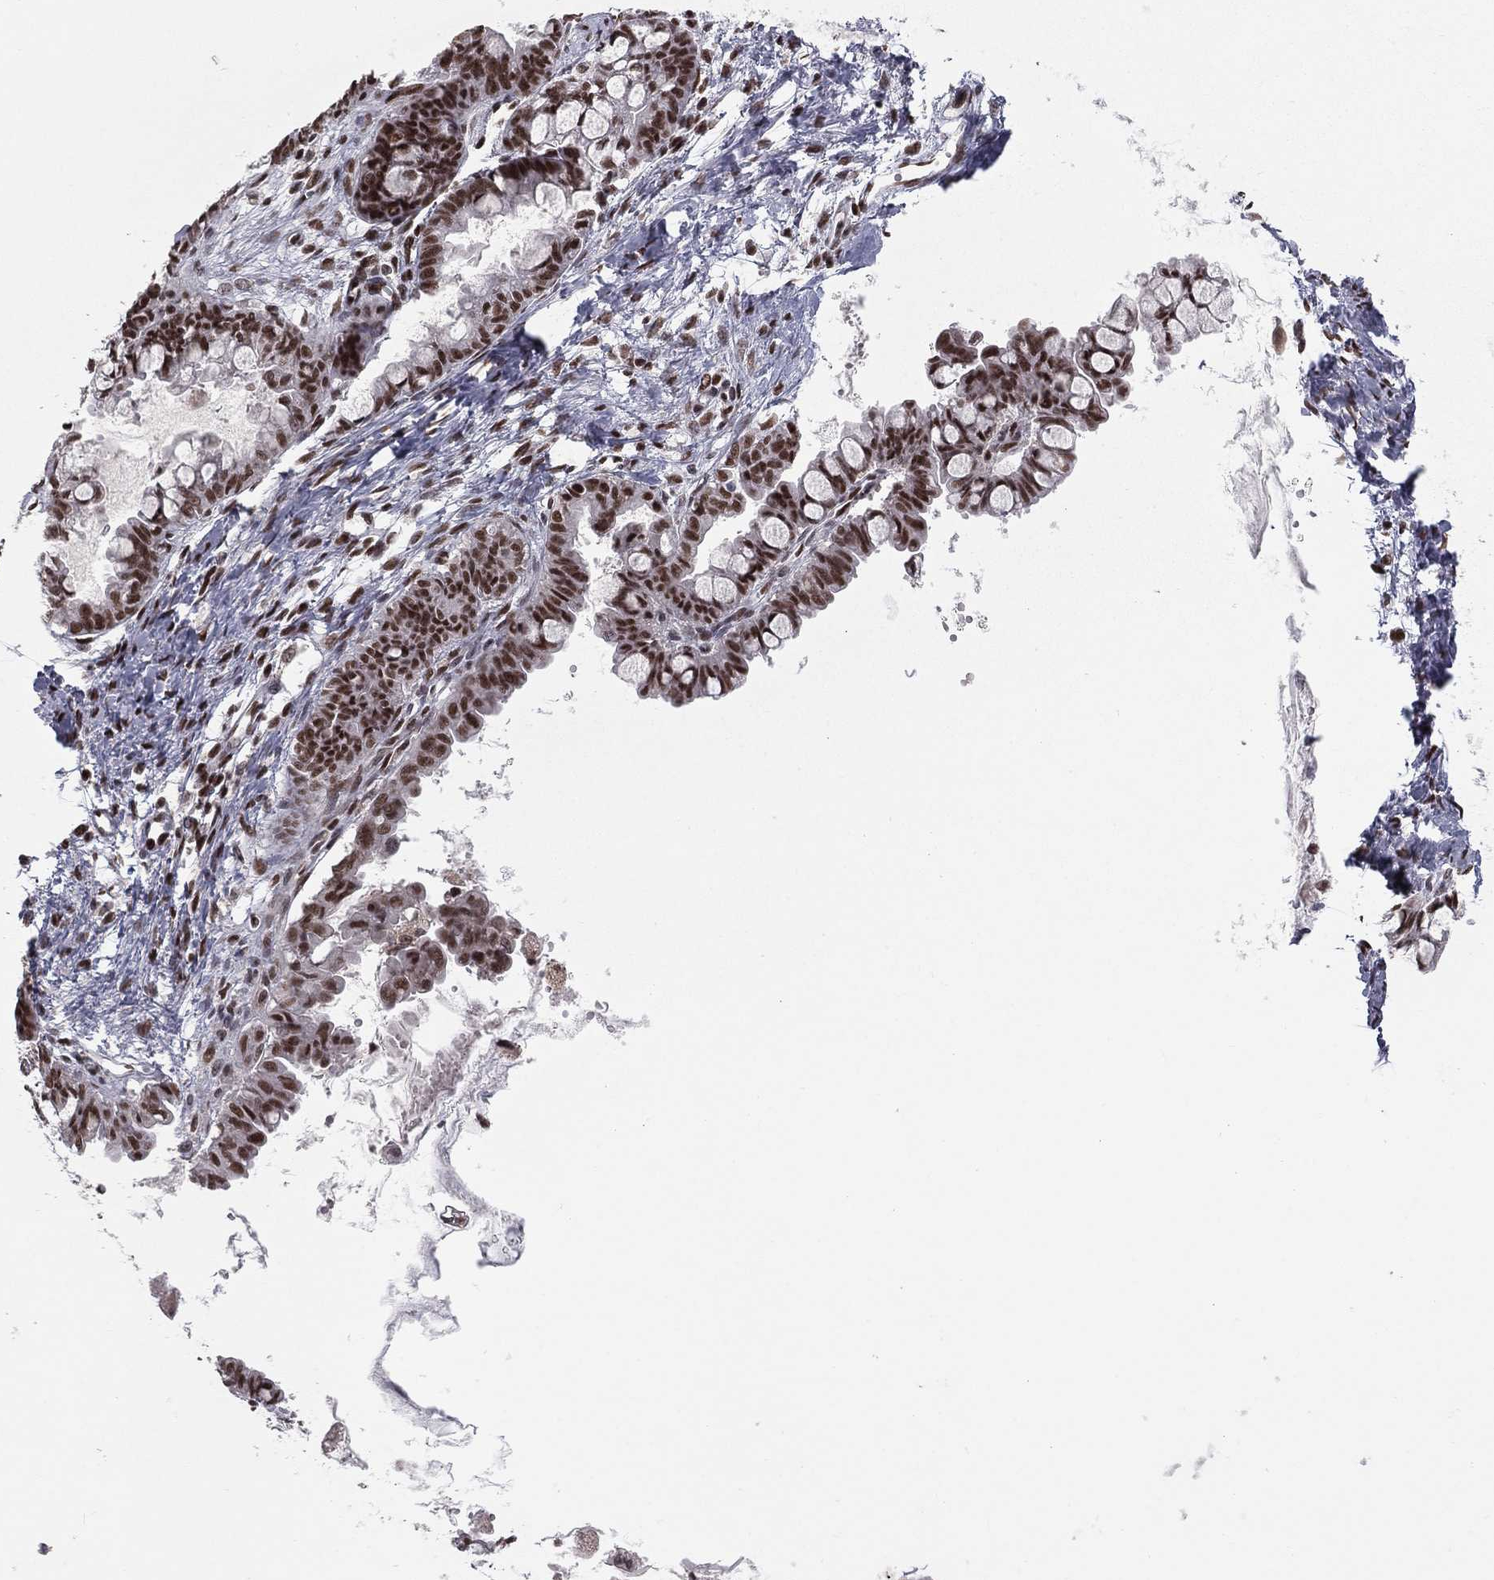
{"staining": {"intensity": "strong", "quantity": ">75%", "location": "nuclear"}, "tissue": "ovarian cancer", "cell_type": "Tumor cells", "image_type": "cancer", "snomed": [{"axis": "morphology", "description": "Cystadenocarcinoma, mucinous, NOS"}, {"axis": "topography", "description": "Ovary"}], "caption": "About >75% of tumor cells in human ovarian cancer demonstrate strong nuclear protein staining as visualized by brown immunohistochemical staining.", "gene": "NFYB", "patient": {"sex": "female", "age": 63}}